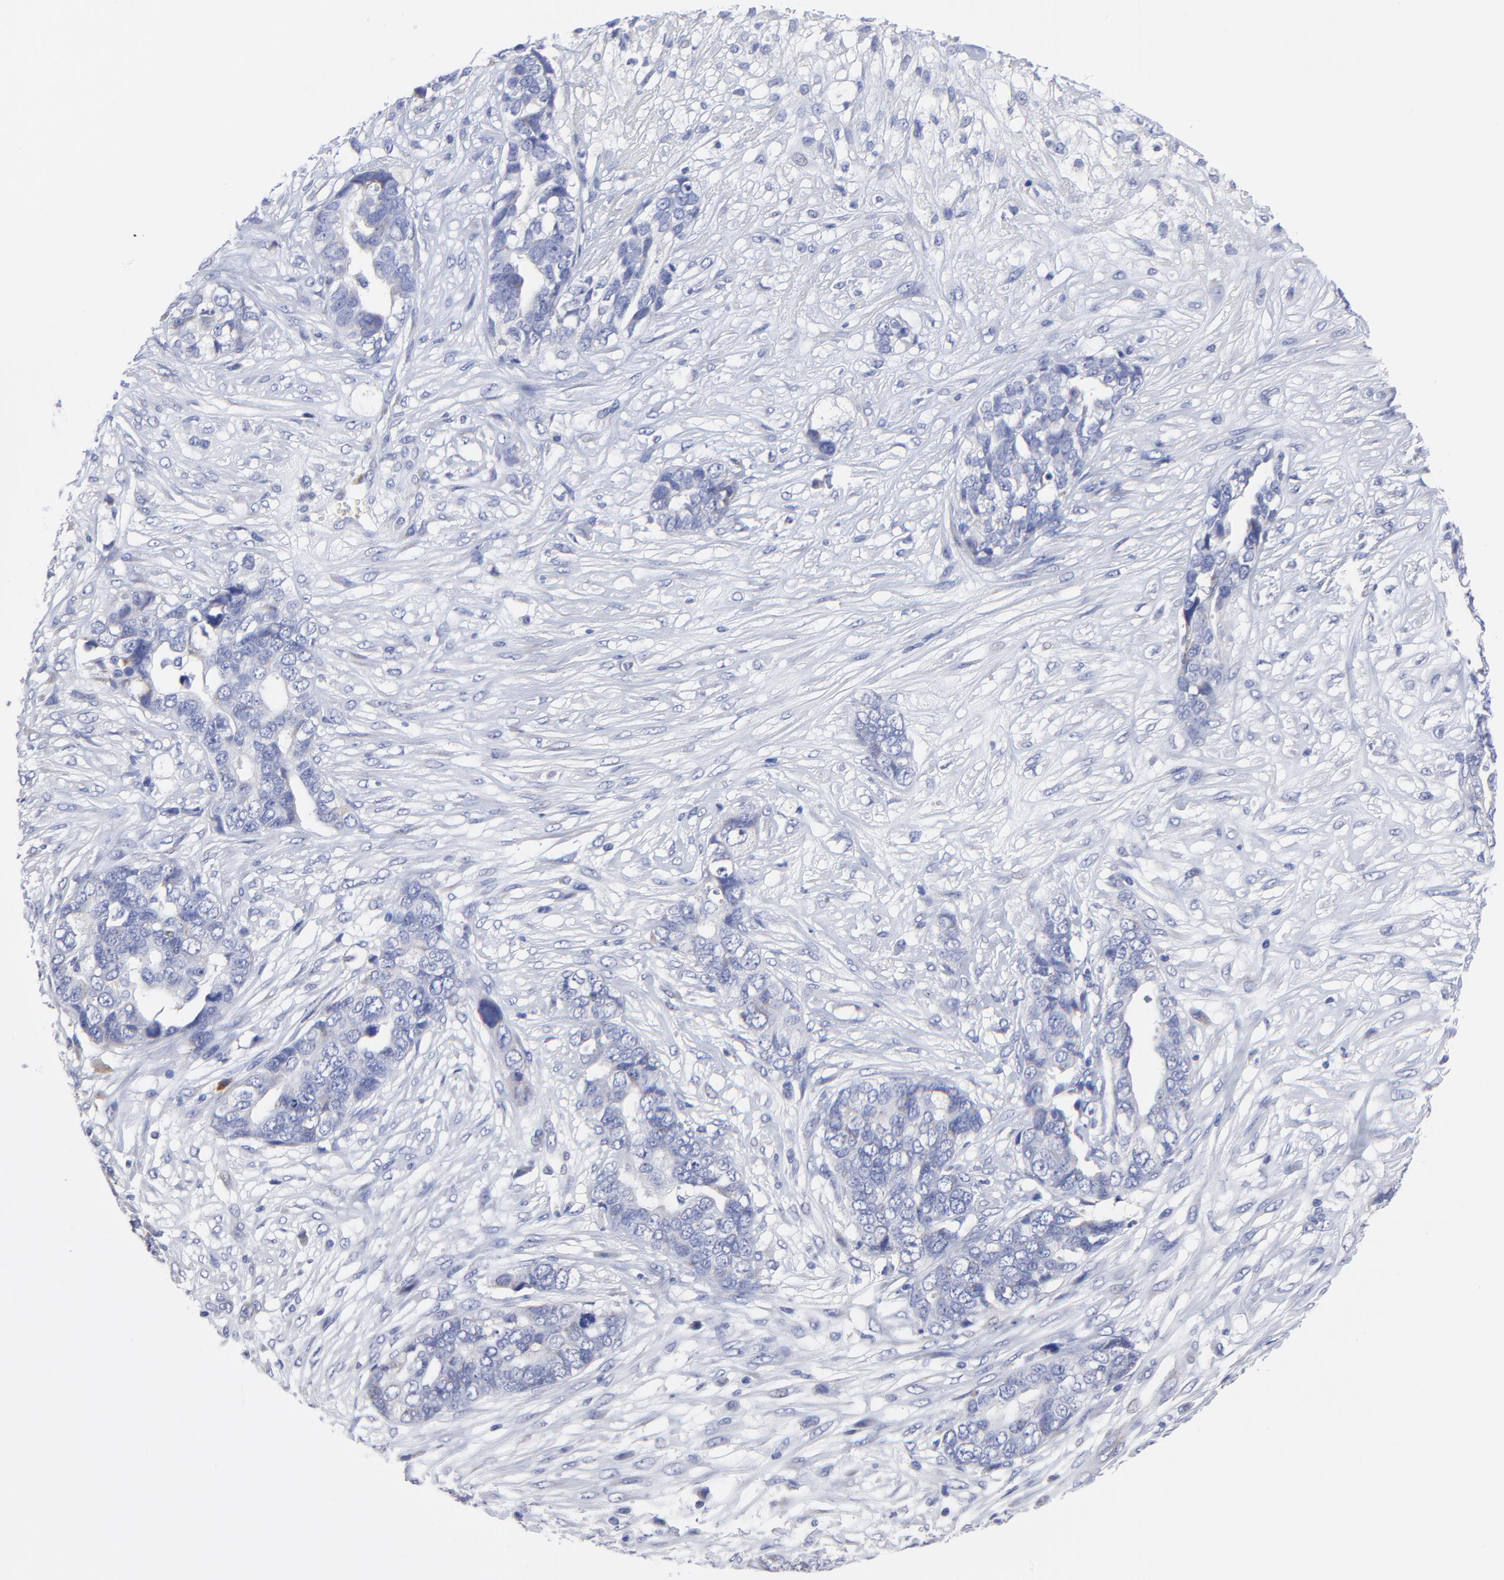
{"staining": {"intensity": "weak", "quantity": "<25%", "location": "cytoplasmic/membranous"}, "tissue": "ovarian cancer", "cell_type": "Tumor cells", "image_type": "cancer", "snomed": [{"axis": "morphology", "description": "Normal tissue, NOS"}, {"axis": "morphology", "description": "Cystadenocarcinoma, serous, NOS"}, {"axis": "topography", "description": "Fallopian tube"}, {"axis": "topography", "description": "Ovary"}], "caption": "Immunohistochemistry micrograph of neoplastic tissue: ovarian serous cystadenocarcinoma stained with DAB exhibits no significant protein positivity in tumor cells.", "gene": "LAX1", "patient": {"sex": "female", "age": 56}}